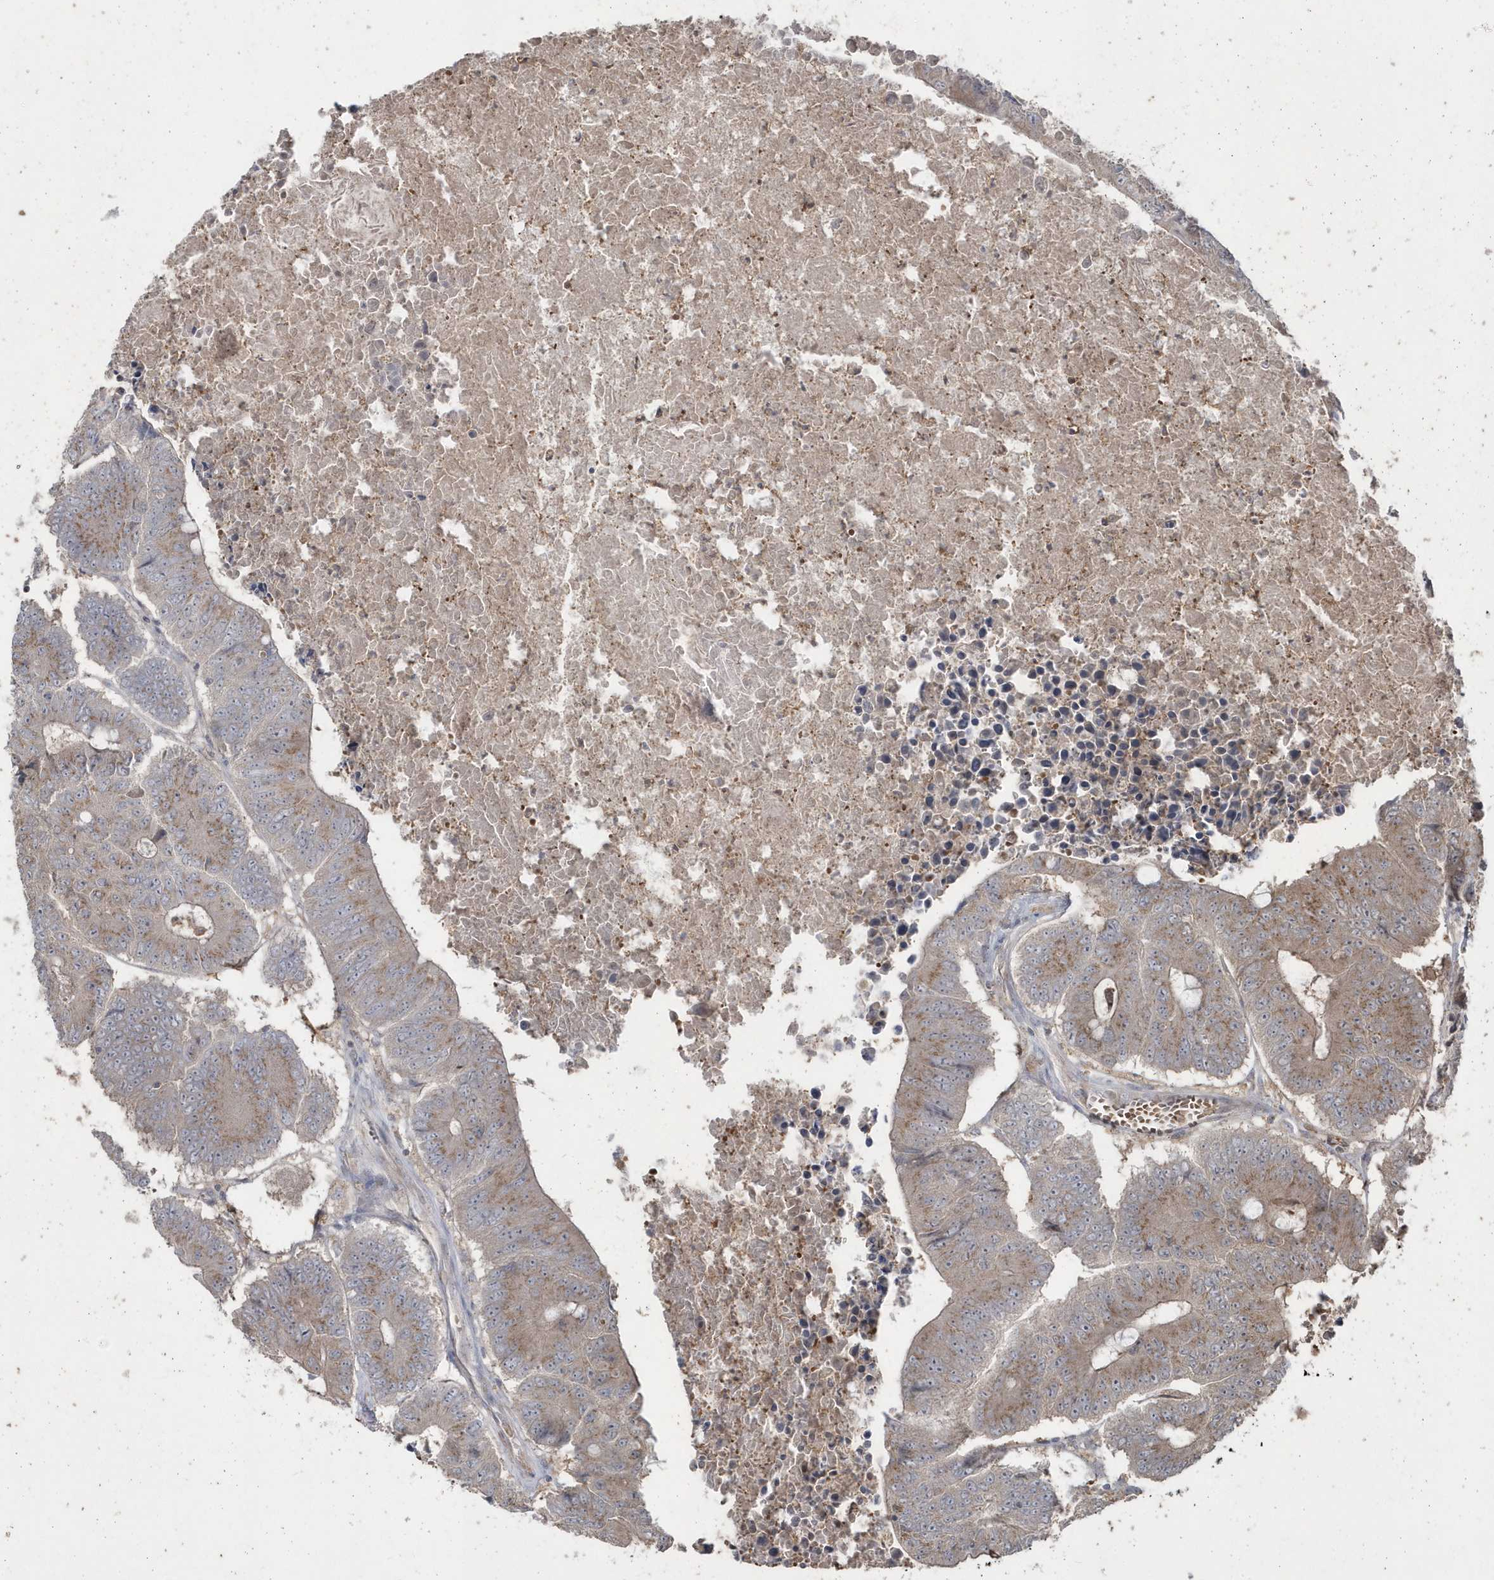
{"staining": {"intensity": "moderate", "quantity": ">75%", "location": "cytoplasmic/membranous"}, "tissue": "colorectal cancer", "cell_type": "Tumor cells", "image_type": "cancer", "snomed": [{"axis": "morphology", "description": "Adenocarcinoma, NOS"}, {"axis": "topography", "description": "Colon"}], "caption": "Moderate cytoplasmic/membranous positivity for a protein is seen in about >75% of tumor cells of colorectal adenocarcinoma using immunohistochemistry (IHC).", "gene": "GEMIN6", "patient": {"sex": "male", "age": 87}}